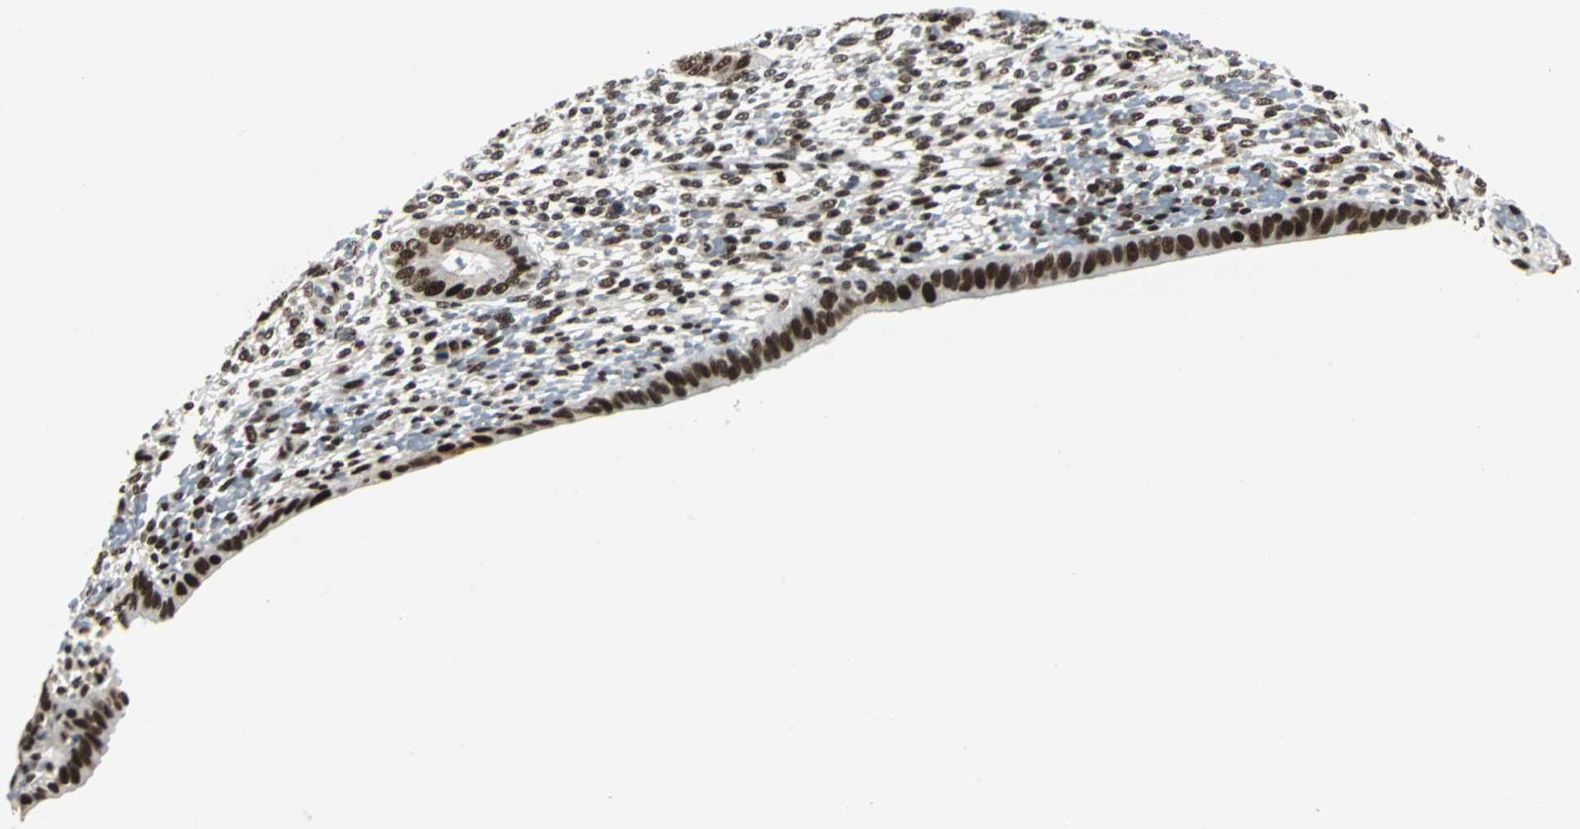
{"staining": {"intensity": "strong", "quantity": ">75%", "location": "nuclear"}, "tissue": "endometrium", "cell_type": "Cells in endometrial stroma", "image_type": "normal", "snomed": [{"axis": "morphology", "description": "Normal tissue, NOS"}, {"axis": "topography", "description": "Endometrium"}], "caption": "Strong nuclear protein expression is identified in about >75% of cells in endometrial stroma in endometrium.", "gene": "XRCC4", "patient": {"sex": "female", "age": 42}}